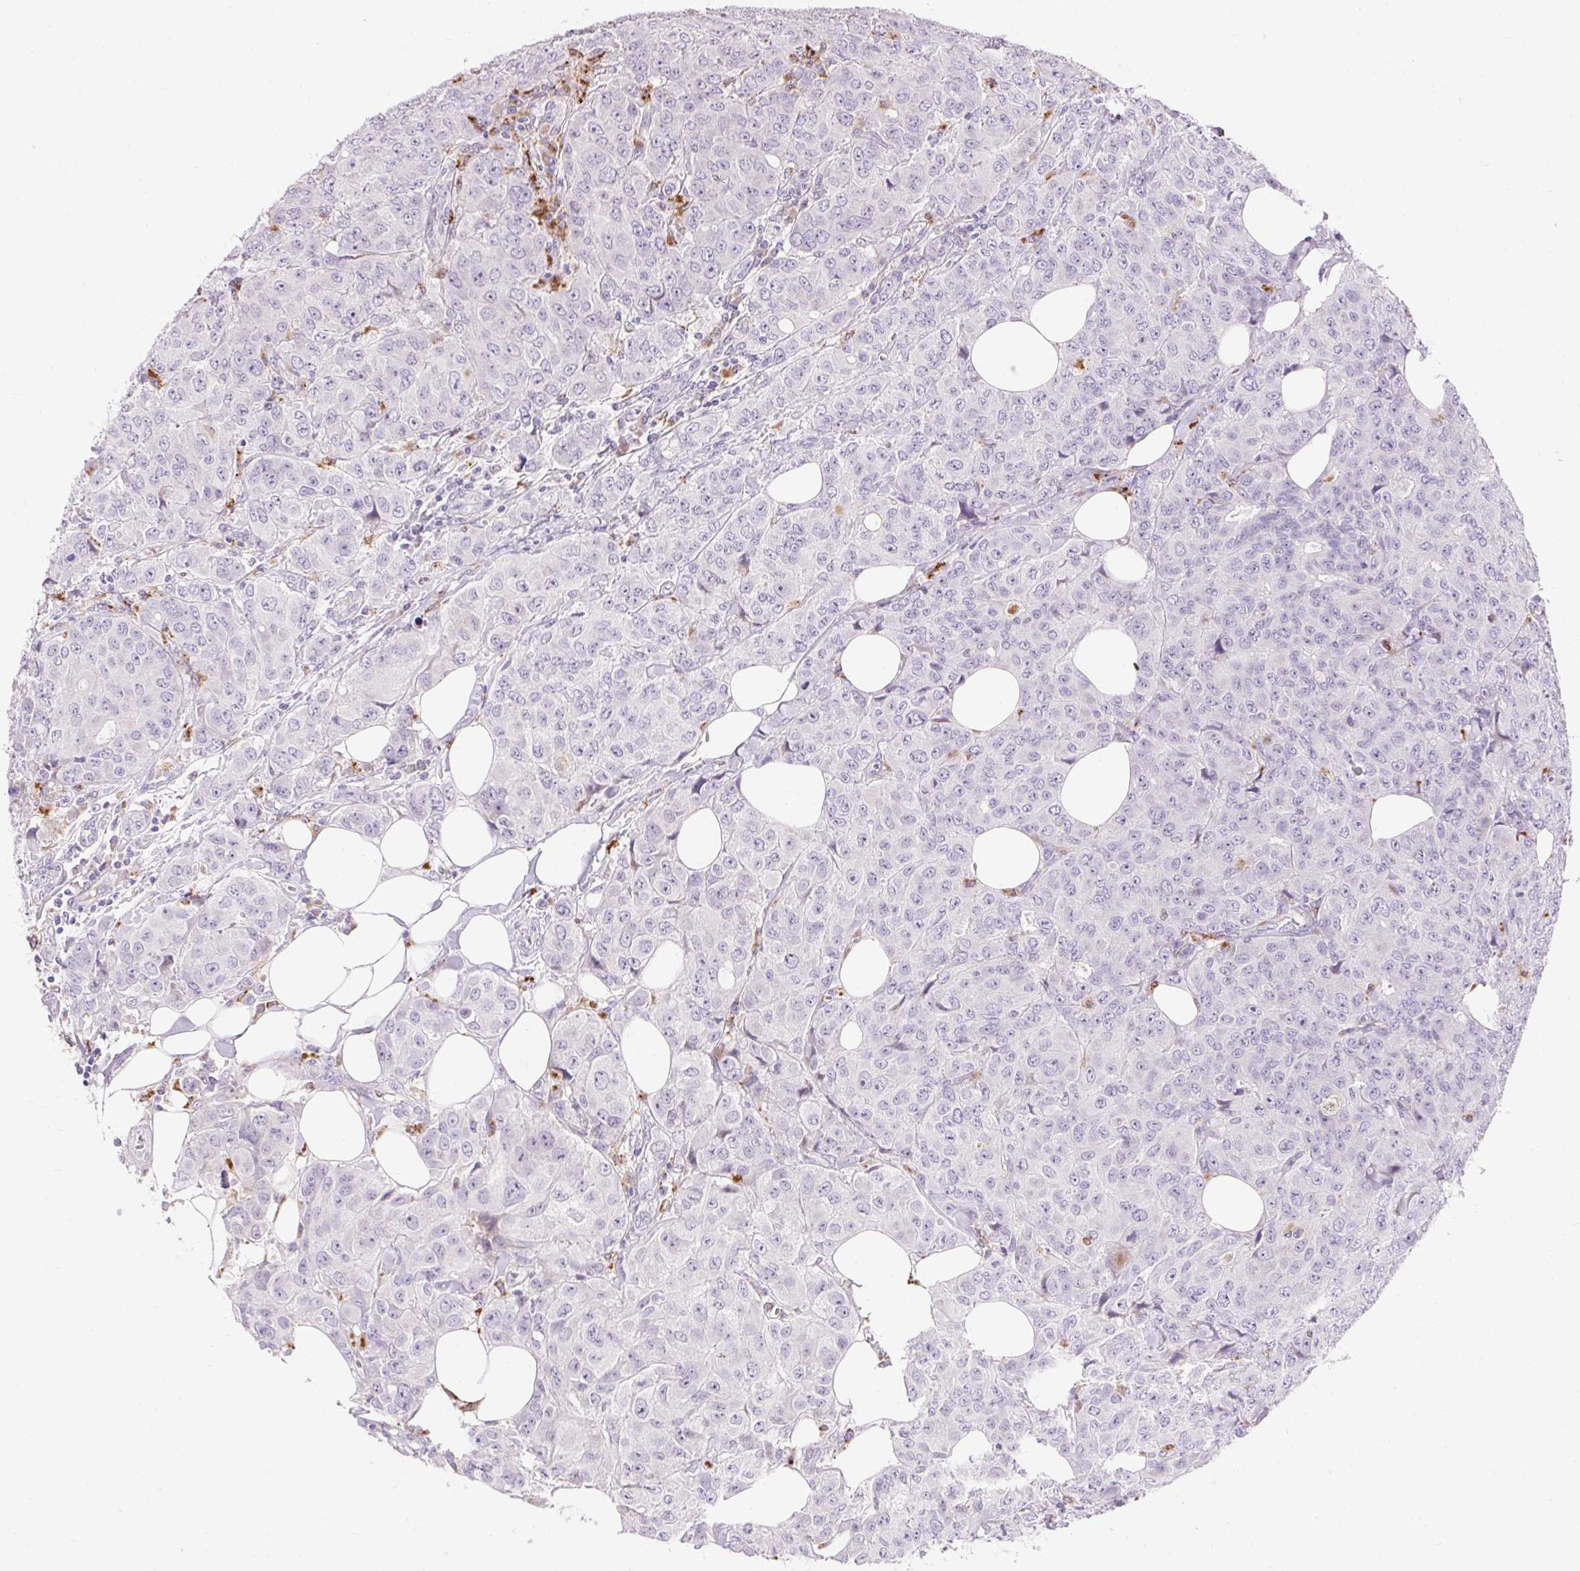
{"staining": {"intensity": "negative", "quantity": "none", "location": "none"}, "tissue": "breast cancer", "cell_type": "Tumor cells", "image_type": "cancer", "snomed": [{"axis": "morphology", "description": "Duct carcinoma"}, {"axis": "topography", "description": "Breast"}], "caption": "Immunohistochemistry histopathology image of breast cancer stained for a protein (brown), which displays no positivity in tumor cells.", "gene": "TMEM150C", "patient": {"sex": "female", "age": 43}}